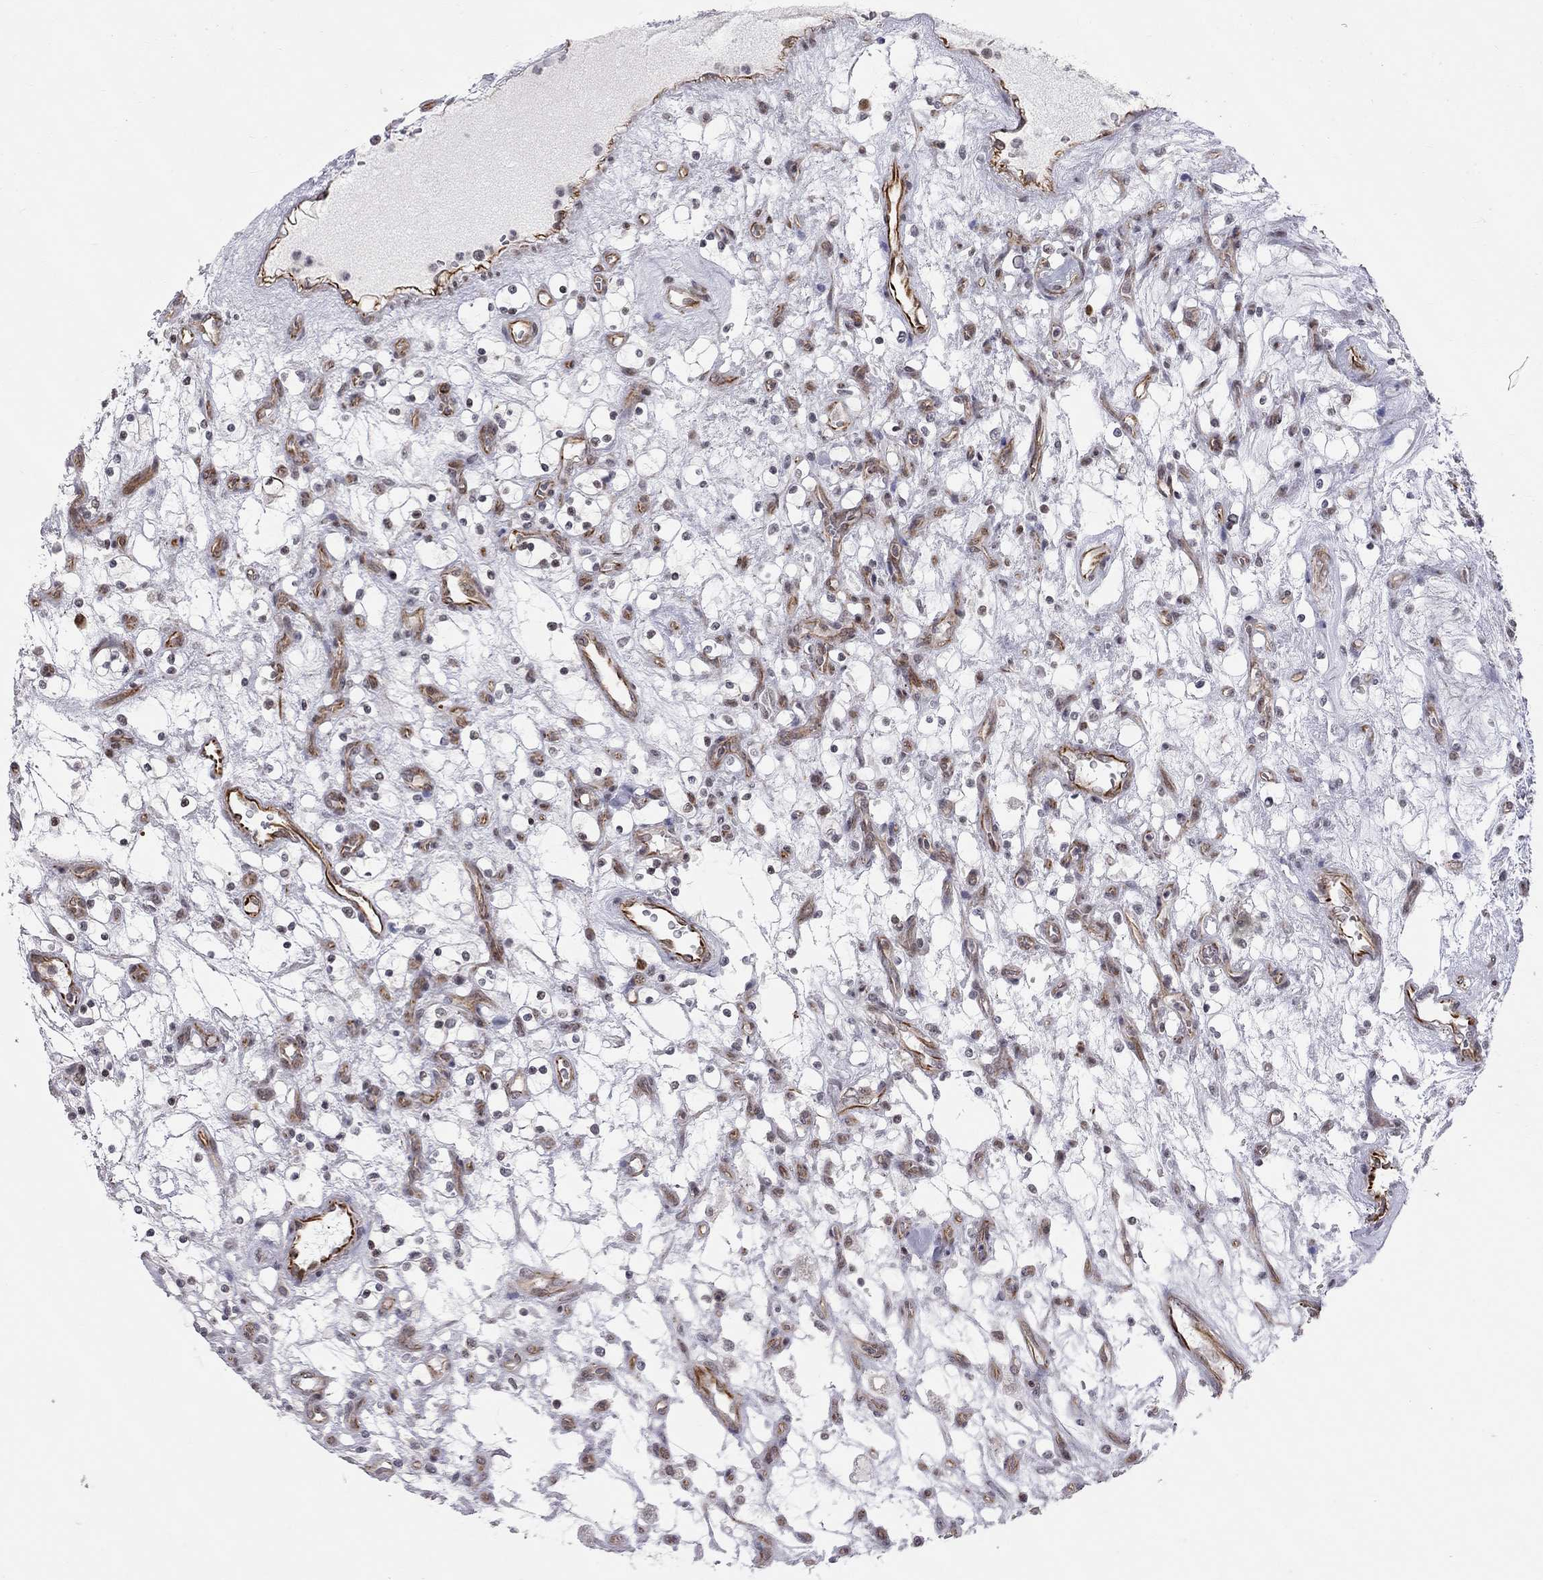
{"staining": {"intensity": "negative", "quantity": "none", "location": "none"}, "tissue": "renal cancer", "cell_type": "Tumor cells", "image_type": "cancer", "snomed": [{"axis": "morphology", "description": "Adenocarcinoma, NOS"}, {"axis": "topography", "description": "Kidney"}], "caption": "This is an immunohistochemistry photomicrograph of human renal cancer (adenocarcinoma). There is no positivity in tumor cells.", "gene": "MTNR1B", "patient": {"sex": "female", "age": 69}}